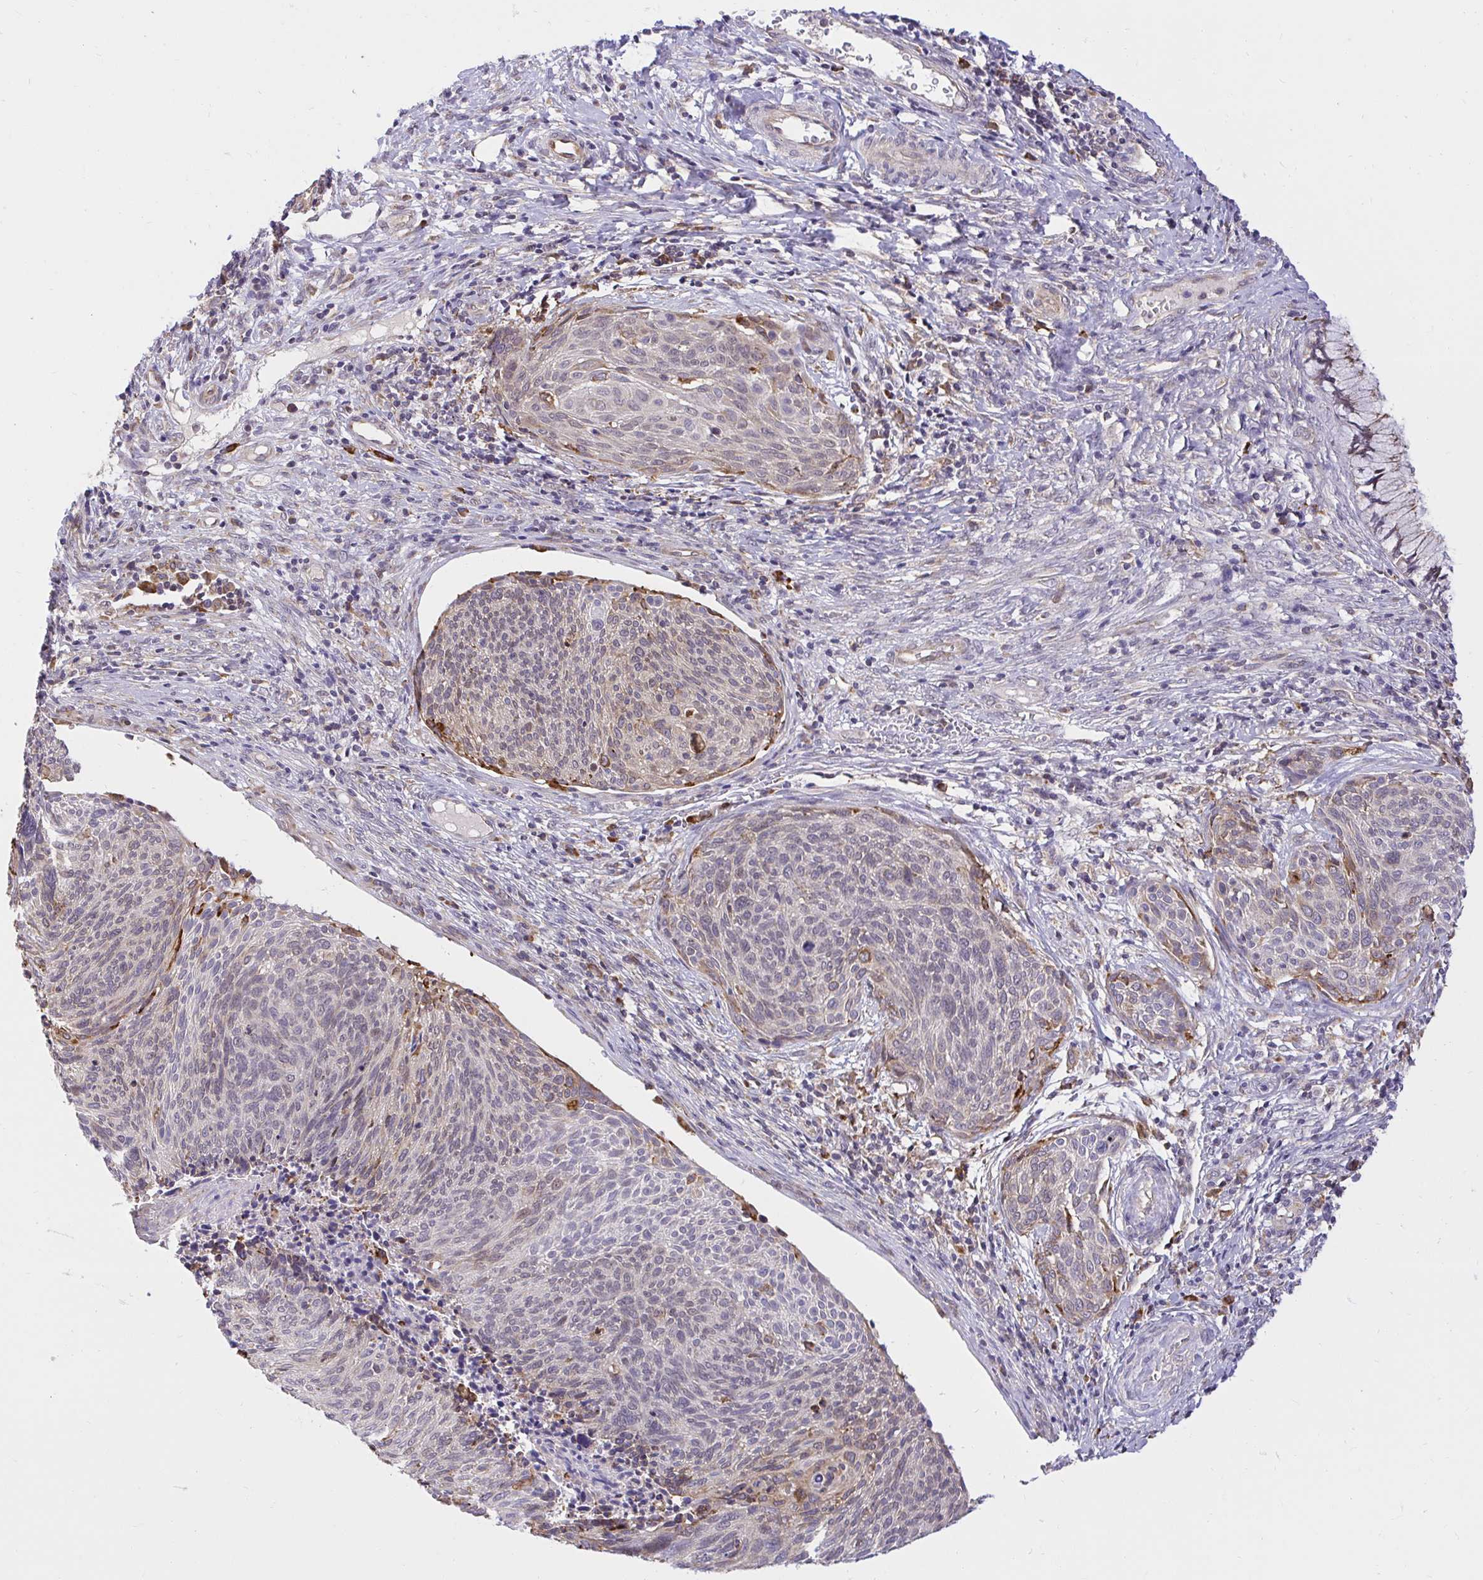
{"staining": {"intensity": "moderate", "quantity": "<25%", "location": "cytoplasmic/membranous"}, "tissue": "cervical cancer", "cell_type": "Tumor cells", "image_type": "cancer", "snomed": [{"axis": "morphology", "description": "Squamous cell carcinoma, NOS"}, {"axis": "topography", "description": "Cervix"}], "caption": "Immunohistochemical staining of squamous cell carcinoma (cervical) reveals low levels of moderate cytoplasmic/membranous protein staining in about <25% of tumor cells.", "gene": "NAALAD2", "patient": {"sex": "female", "age": 49}}